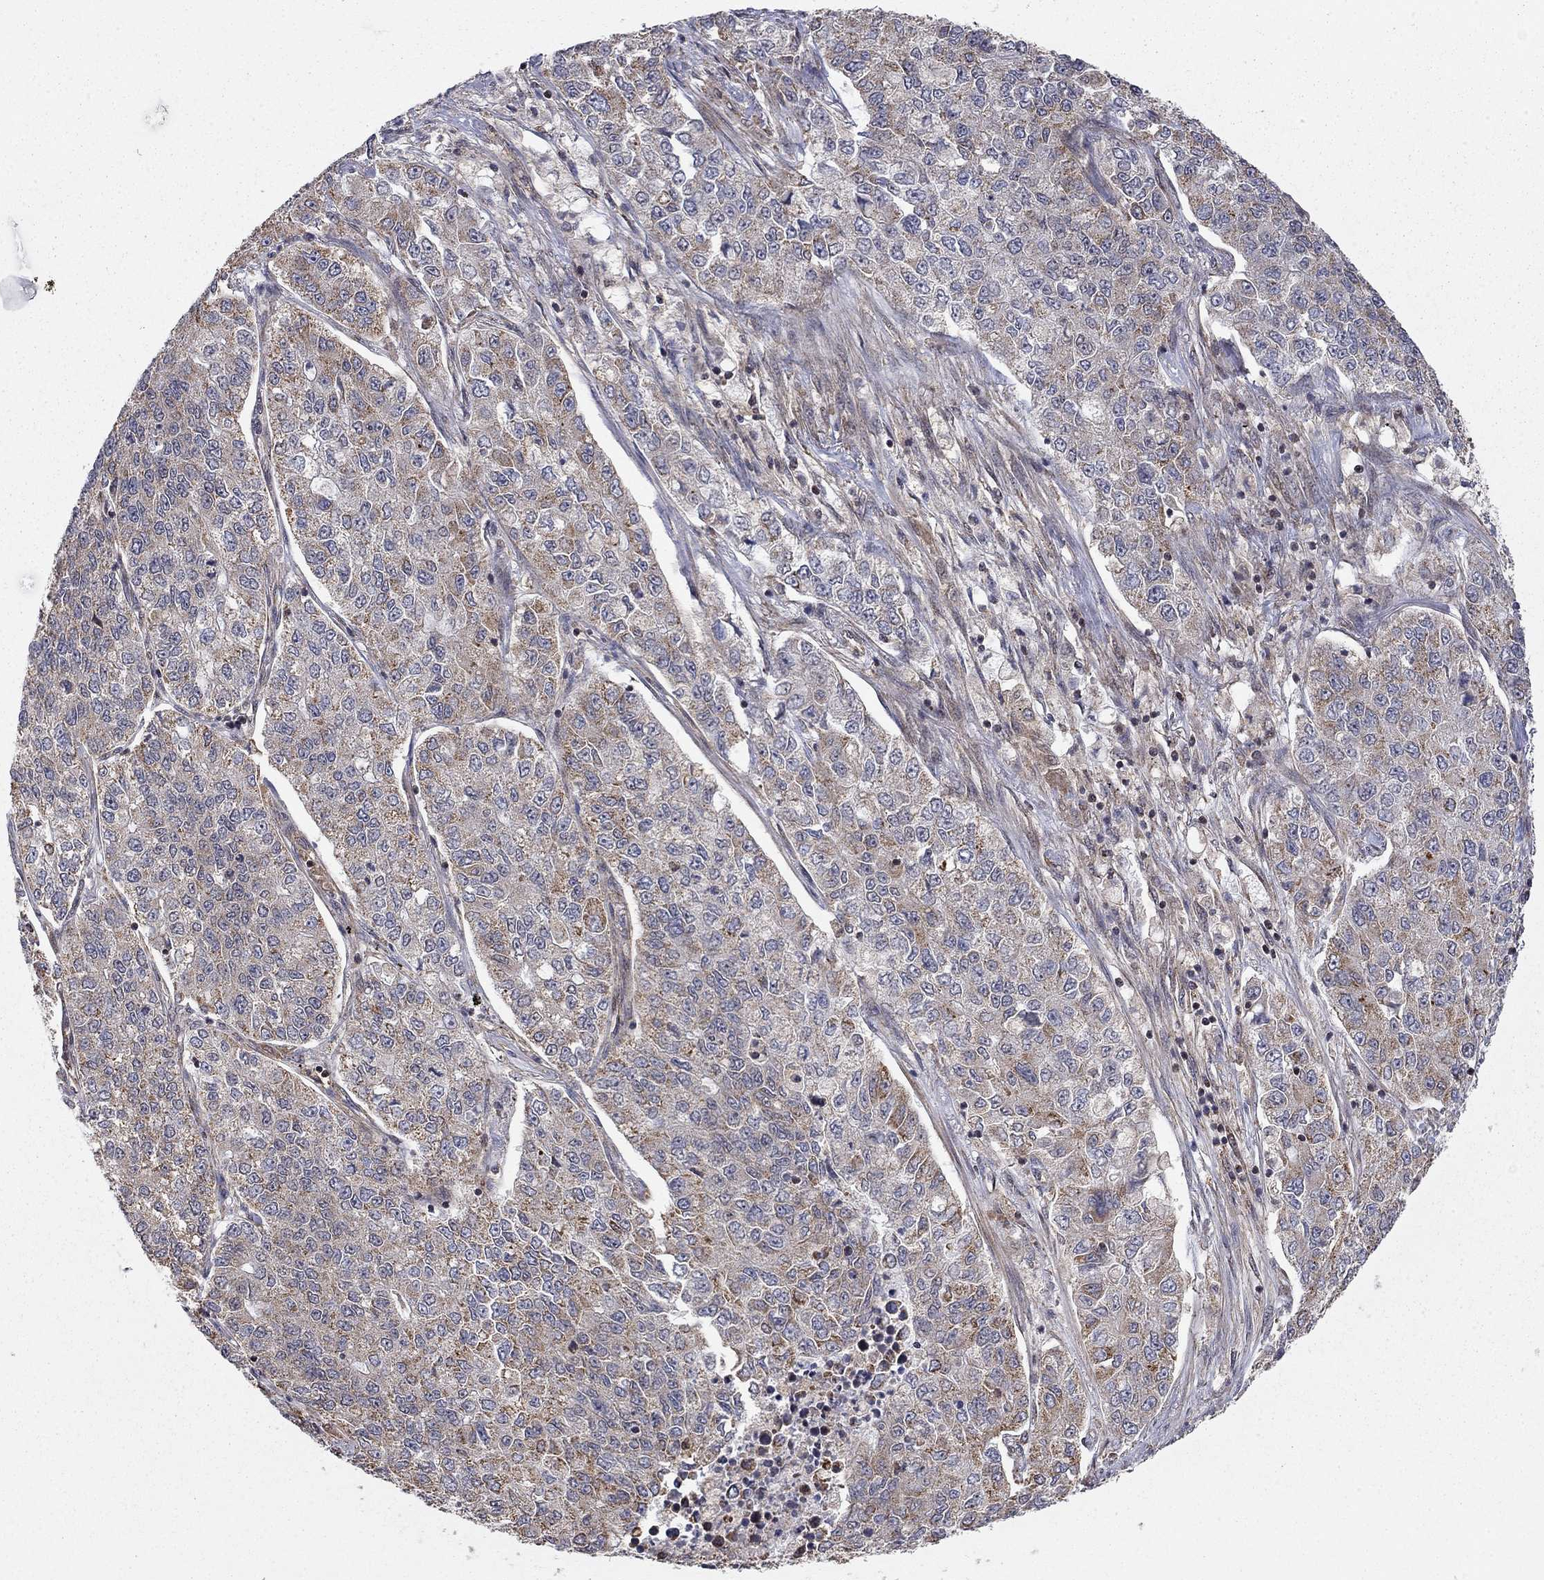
{"staining": {"intensity": "moderate", "quantity": "<25%", "location": "cytoplasmic/membranous"}, "tissue": "lung cancer", "cell_type": "Tumor cells", "image_type": "cancer", "snomed": [{"axis": "morphology", "description": "Adenocarcinoma, NOS"}, {"axis": "topography", "description": "Lung"}], "caption": "Immunohistochemical staining of human lung cancer (adenocarcinoma) reveals low levels of moderate cytoplasmic/membranous protein positivity in approximately <25% of tumor cells. The staining was performed using DAB, with brown indicating positive protein expression. Nuclei are stained blue with hematoxylin.", "gene": "TDP1", "patient": {"sex": "male", "age": 49}}